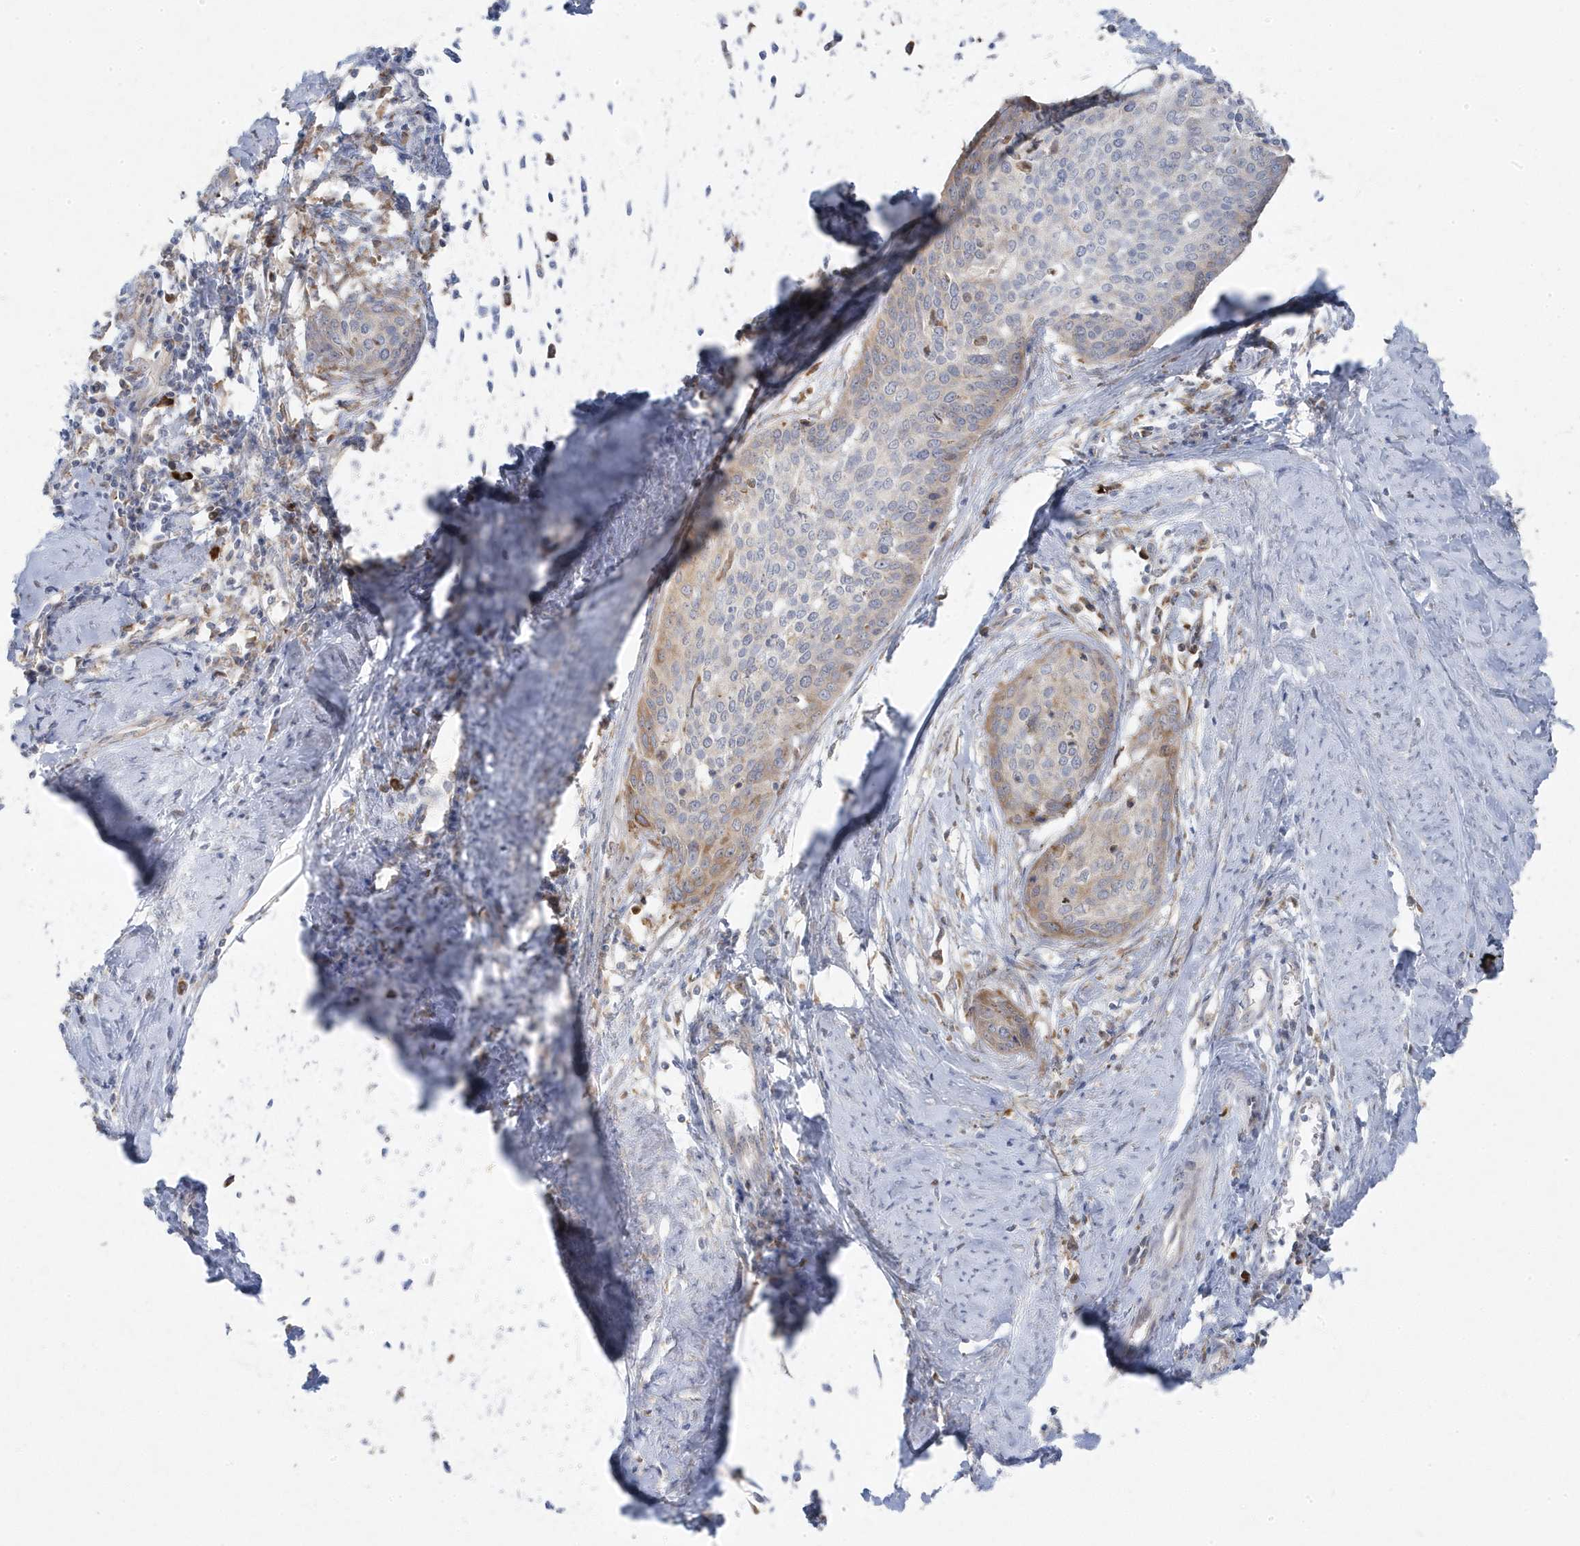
{"staining": {"intensity": "negative", "quantity": "none", "location": "none"}, "tissue": "cervical cancer", "cell_type": "Tumor cells", "image_type": "cancer", "snomed": [{"axis": "morphology", "description": "Squamous cell carcinoma, NOS"}, {"axis": "topography", "description": "Cervix"}], "caption": "Squamous cell carcinoma (cervical) stained for a protein using immunohistochemistry shows no staining tumor cells.", "gene": "ZNF654", "patient": {"sex": "female", "age": 37}}